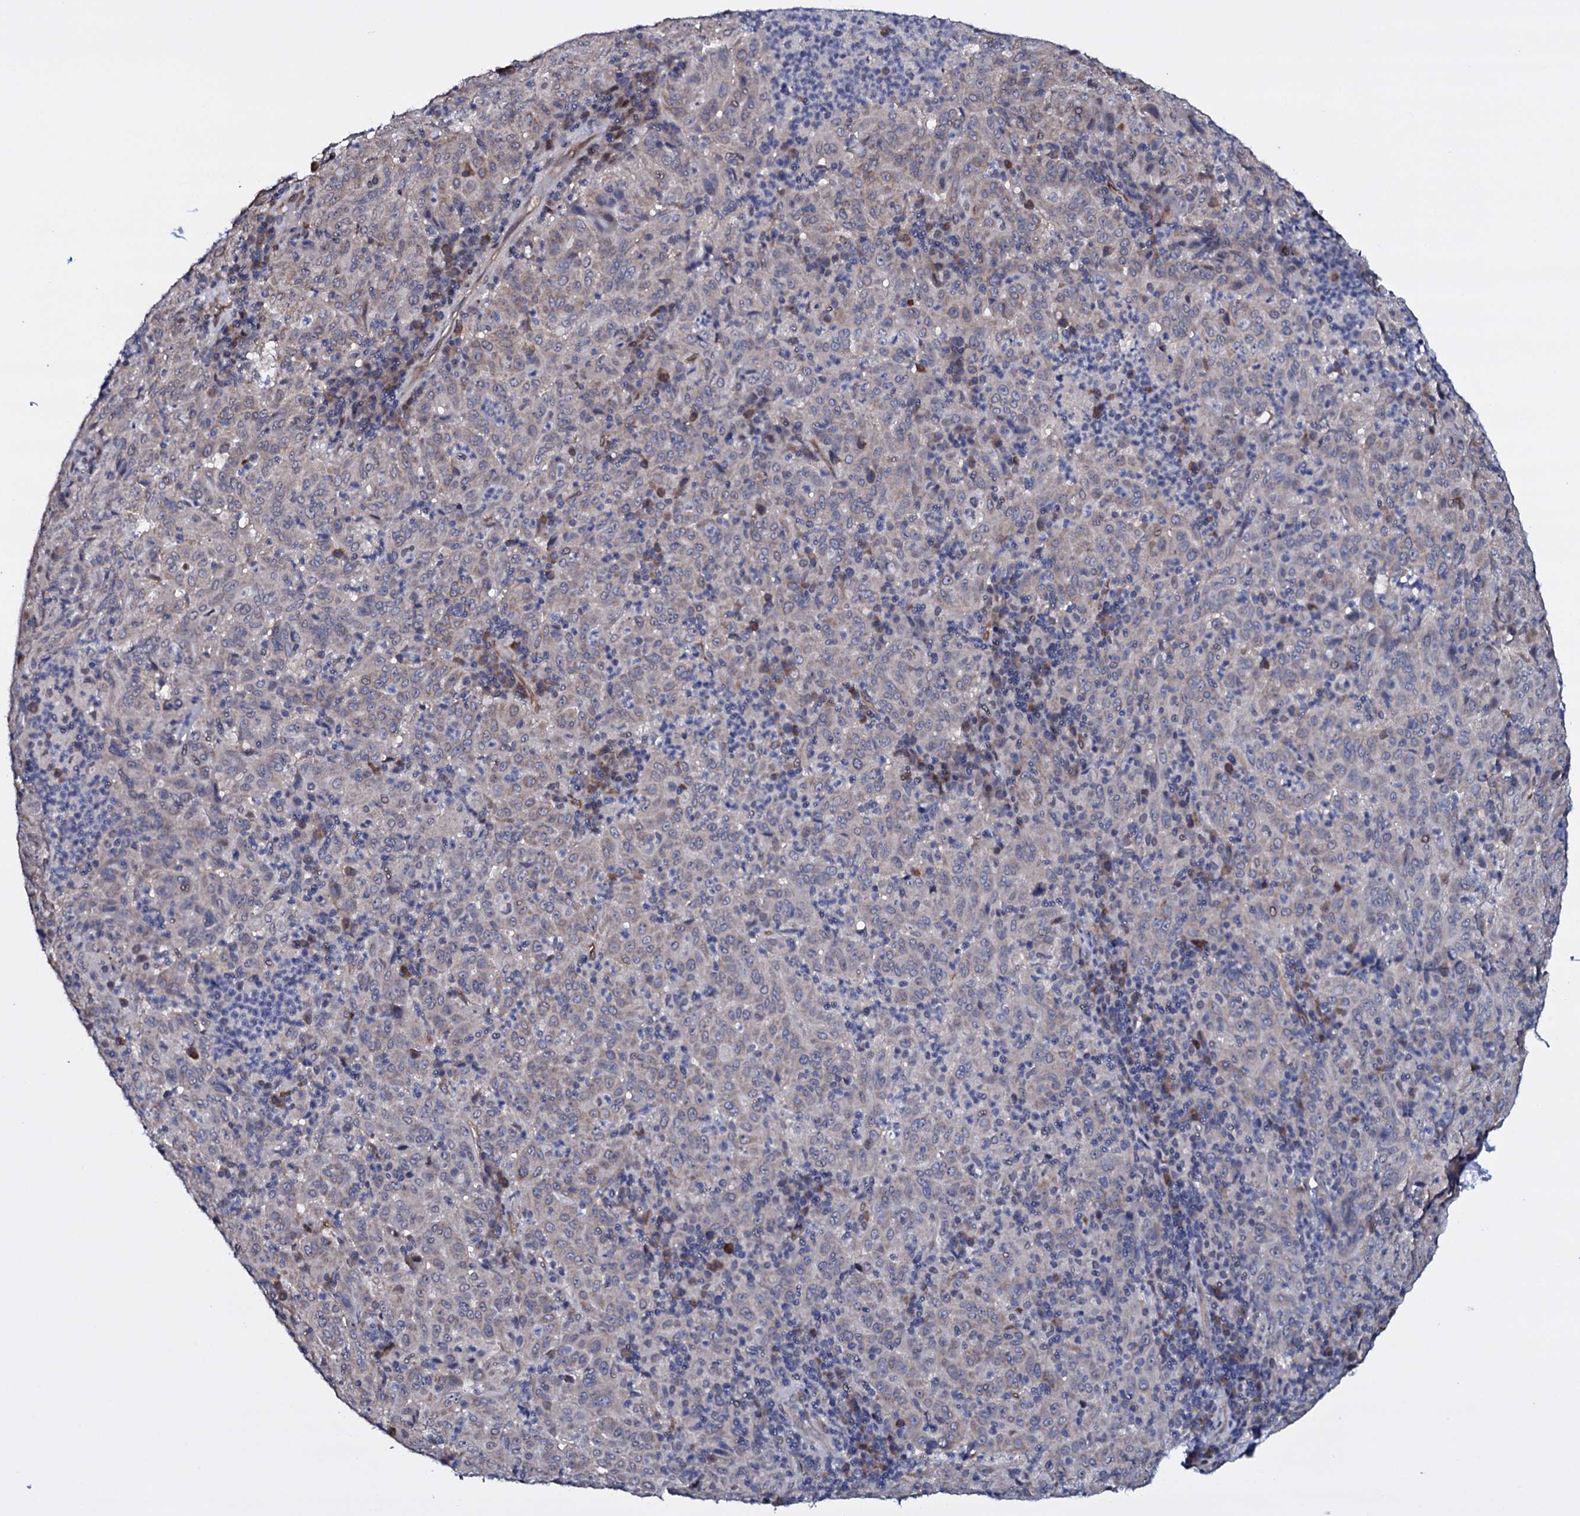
{"staining": {"intensity": "weak", "quantity": "25%-75%", "location": "cytoplasmic/membranous"}, "tissue": "pancreatic cancer", "cell_type": "Tumor cells", "image_type": "cancer", "snomed": [{"axis": "morphology", "description": "Adenocarcinoma, NOS"}, {"axis": "topography", "description": "Pancreas"}], "caption": "Weak cytoplasmic/membranous protein staining is identified in about 25%-75% of tumor cells in adenocarcinoma (pancreatic).", "gene": "GAREM1", "patient": {"sex": "male", "age": 63}}